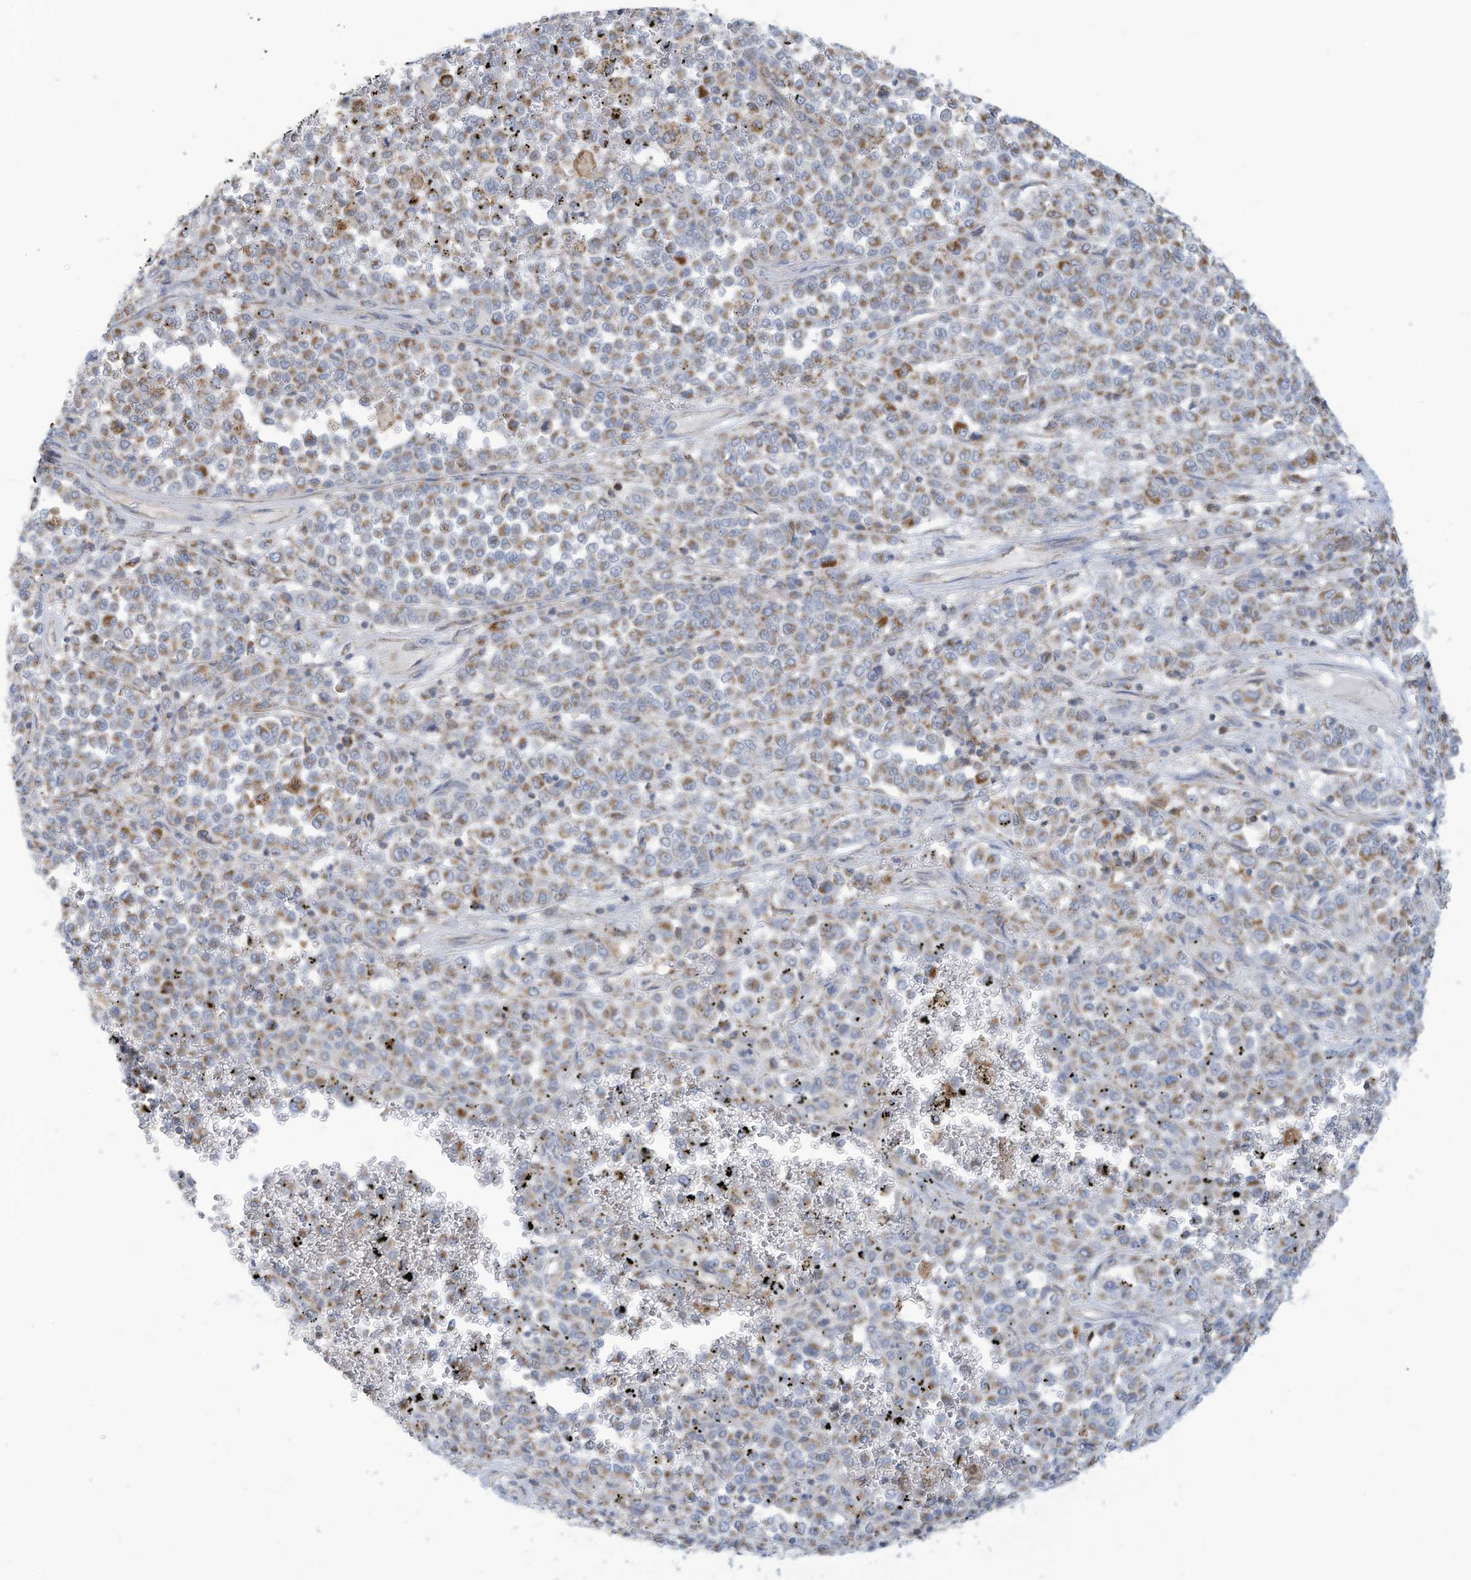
{"staining": {"intensity": "moderate", "quantity": "25%-75%", "location": "cytoplasmic/membranous"}, "tissue": "melanoma", "cell_type": "Tumor cells", "image_type": "cancer", "snomed": [{"axis": "morphology", "description": "Malignant melanoma, Metastatic site"}, {"axis": "topography", "description": "Pancreas"}], "caption": "The photomicrograph demonstrates a brown stain indicating the presence of a protein in the cytoplasmic/membranous of tumor cells in malignant melanoma (metastatic site).", "gene": "NLN", "patient": {"sex": "female", "age": 30}}